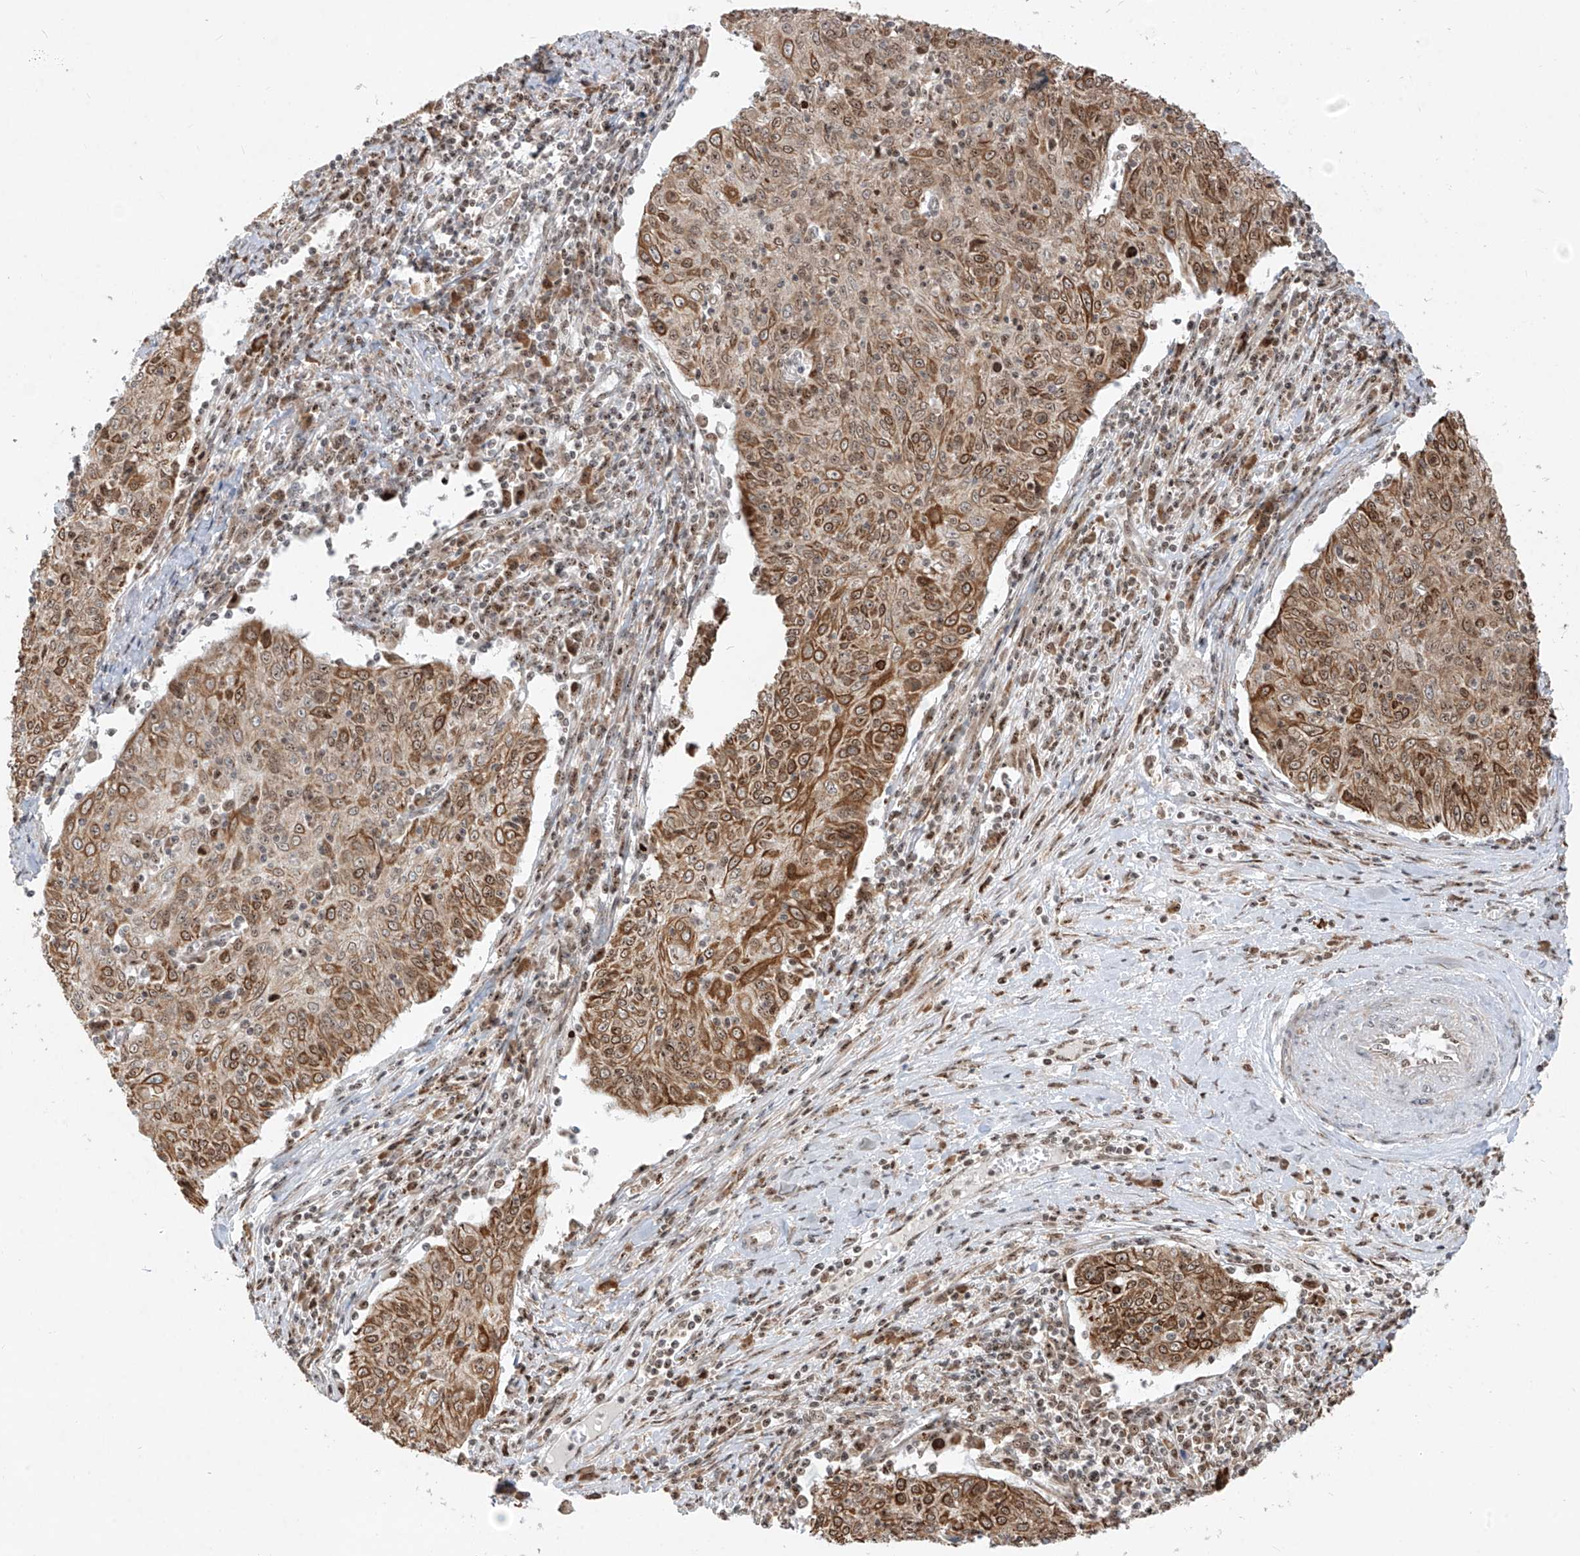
{"staining": {"intensity": "moderate", "quantity": ">75%", "location": "cytoplasmic/membranous,nuclear"}, "tissue": "cervical cancer", "cell_type": "Tumor cells", "image_type": "cancer", "snomed": [{"axis": "morphology", "description": "Squamous cell carcinoma, NOS"}, {"axis": "topography", "description": "Cervix"}], "caption": "This is a photomicrograph of immunohistochemistry staining of cervical cancer, which shows moderate expression in the cytoplasmic/membranous and nuclear of tumor cells.", "gene": "ZBTB8A", "patient": {"sex": "female", "age": 48}}